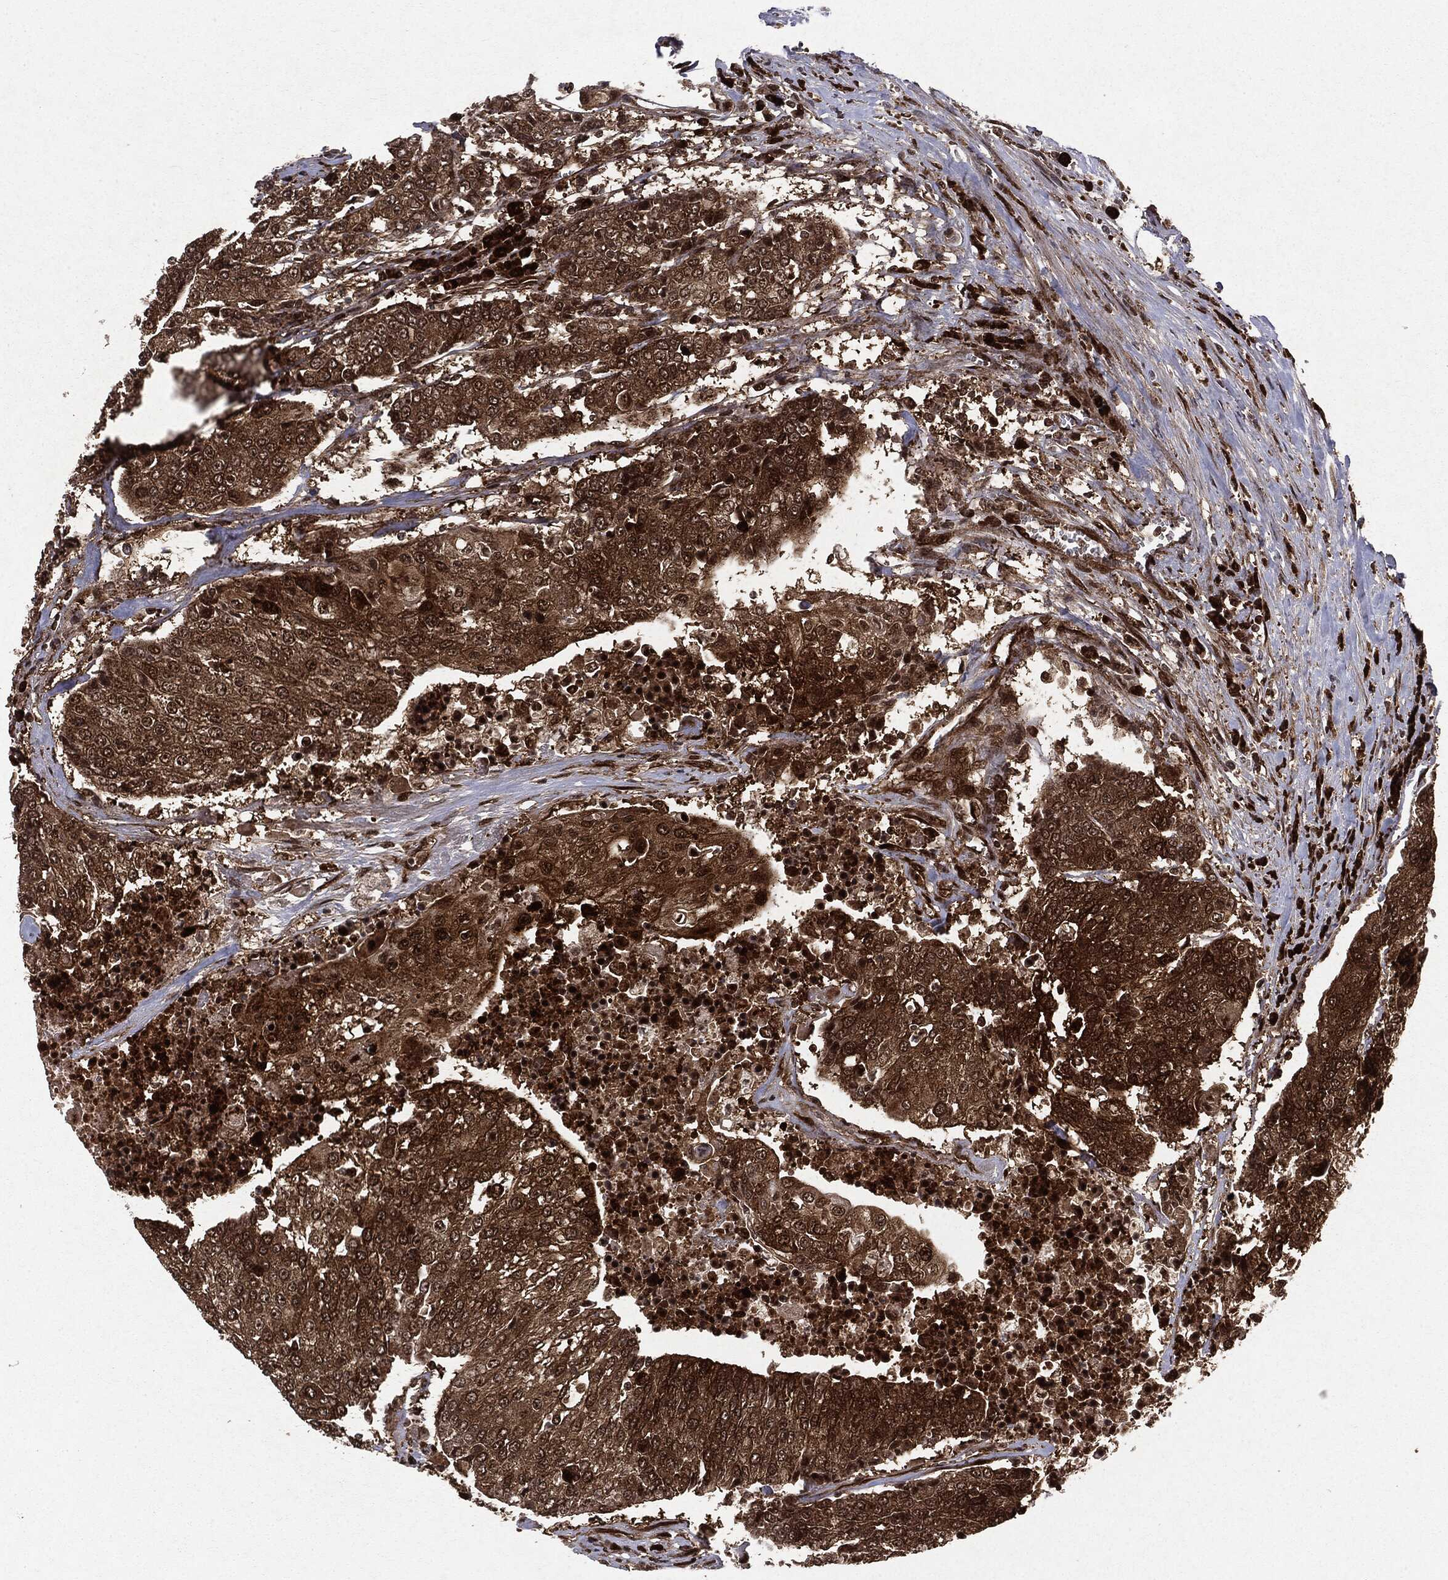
{"staining": {"intensity": "strong", "quantity": ">75%", "location": "cytoplasmic/membranous"}, "tissue": "urothelial cancer", "cell_type": "Tumor cells", "image_type": "cancer", "snomed": [{"axis": "morphology", "description": "Urothelial carcinoma, High grade"}, {"axis": "topography", "description": "Urinary bladder"}], "caption": "DAB (3,3'-diaminobenzidine) immunohistochemical staining of human urothelial cancer exhibits strong cytoplasmic/membranous protein expression in about >75% of tumor cells.", "gene": "OTUB1", "patient": {"sex": "female", "age": 85}}